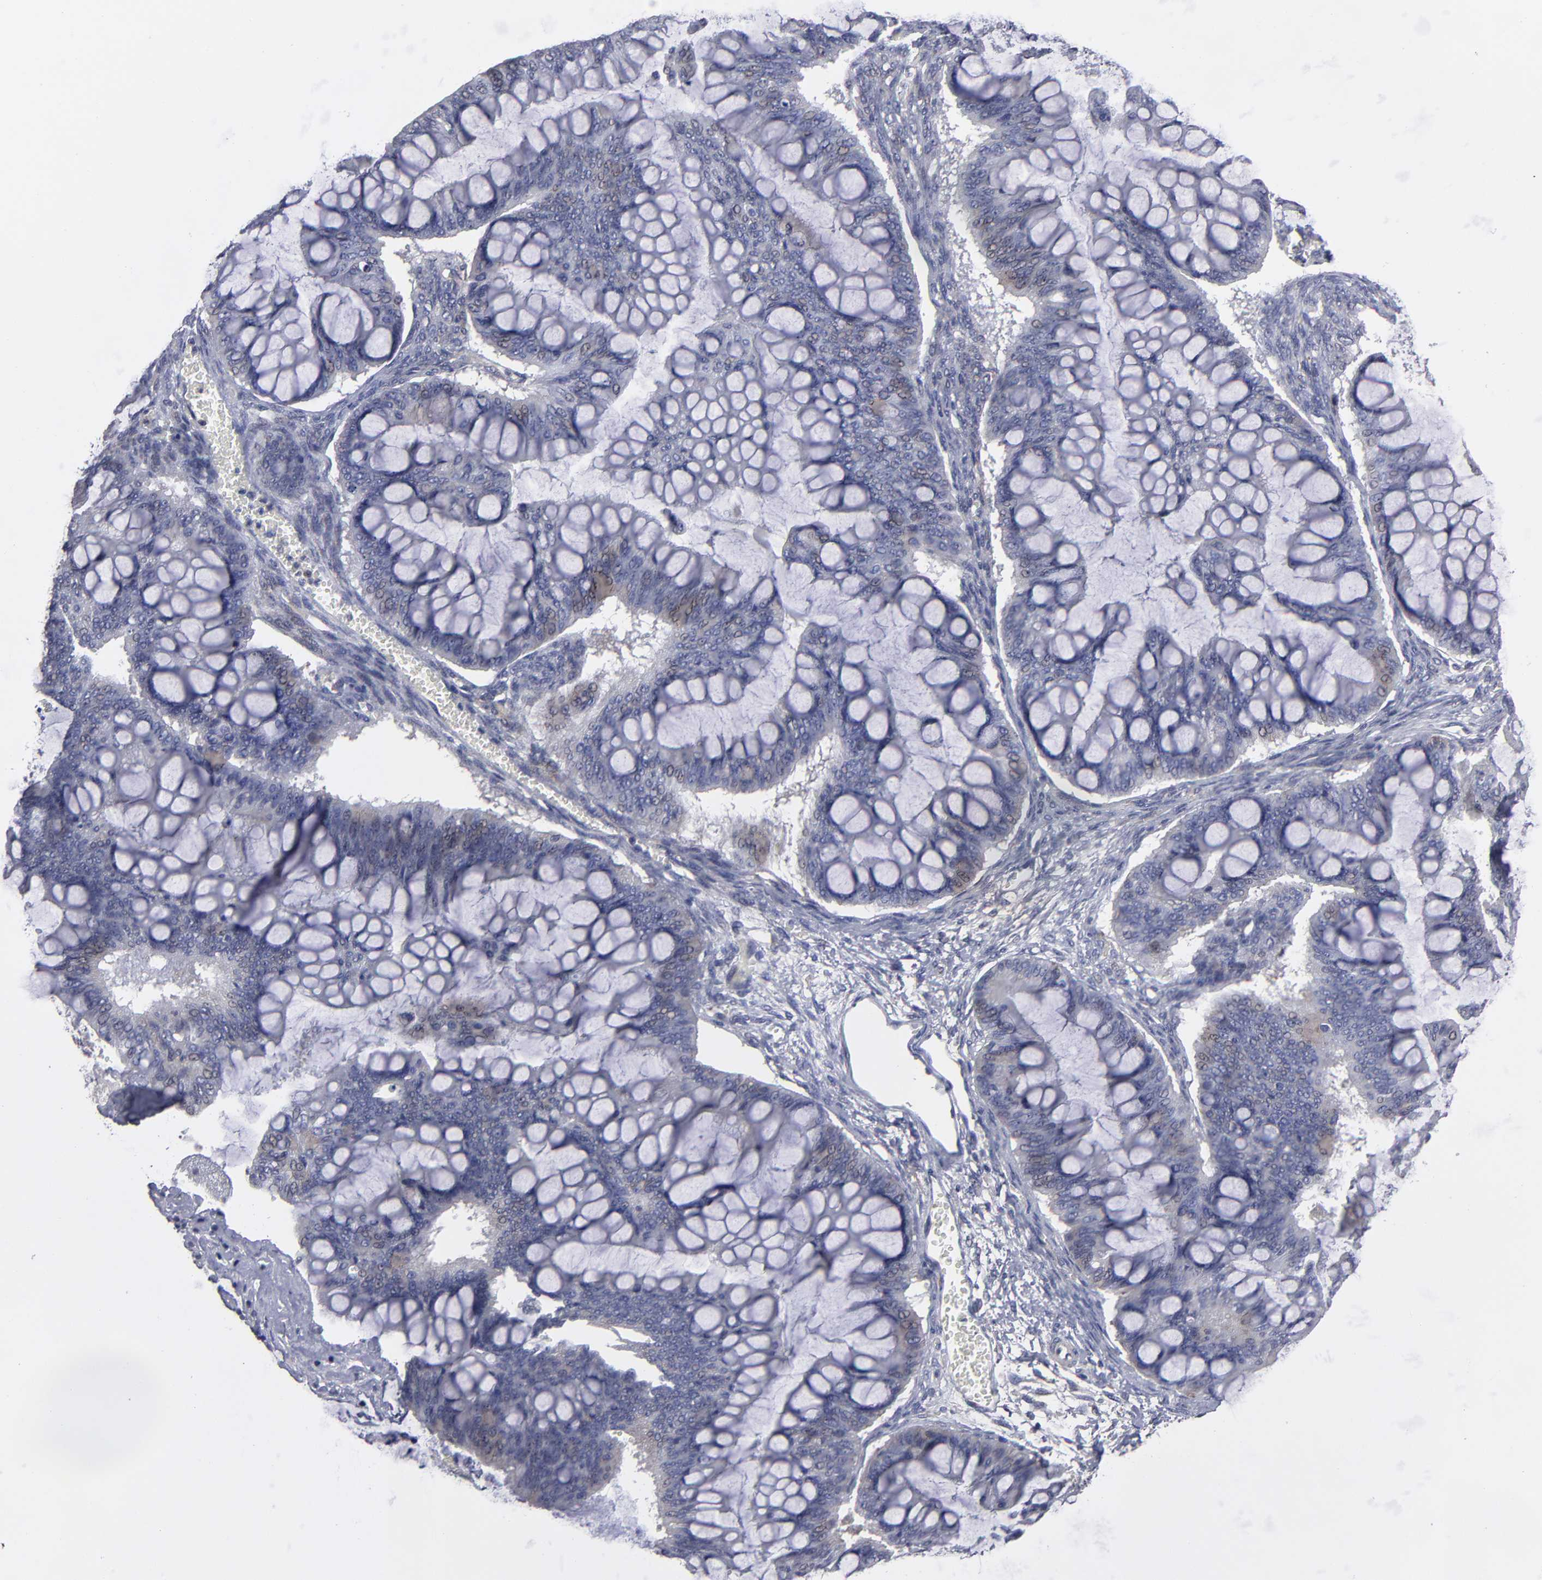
{"staining": {"intensity": "weak", "quantity": "<25%", "location": "cytoplasmic/membranous,nuclear"}, "tissue": "ovarian cancer", "cell_type": "Tumor cells", "image_type": "cancer", "snomed": [{"axis": "morphology", "description": "Cystadenocarcinoma, mucinous, NOS"}, {"axis": "topography", "description": "Ovary"}], "caption": "IHC image of human mucinous cystadenocarcinoma (ovarian) stained for a protein (brown), which shows no positivity in tumor cells. (DAB (3,3'-diaminobenzidine) immunohistochemistry (IHC) with hematoxylin counter stain).", "gene": "CEP97", "patient": {"sex": "female", "age": 73}}